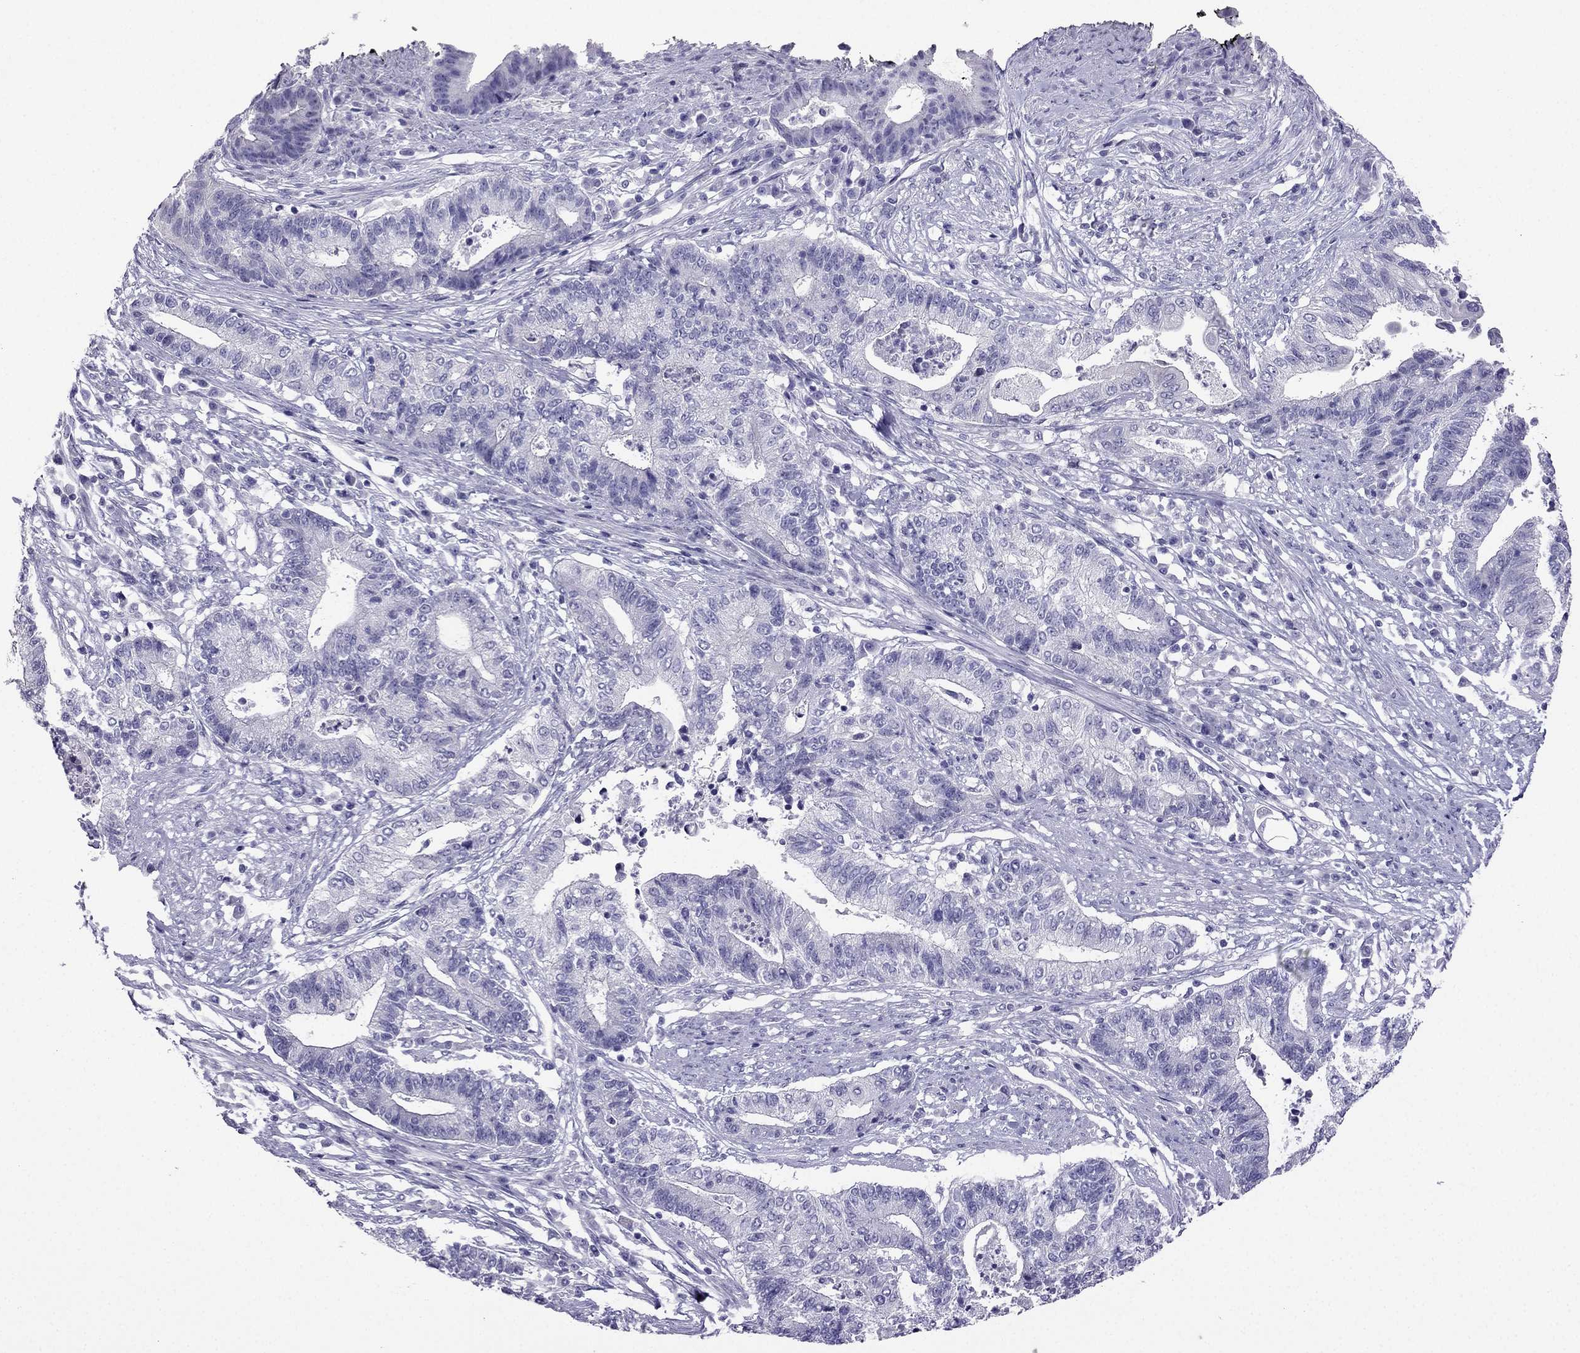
{"staining": {"intensity": "negative", "quantity": "none", "location": "none"}, "tissue": "endometrial cancer", "cell_type": "Tumor cells", "image_type": "cancer", "snomed": [{"axis": "morphology", "description": "Adenocarcinoma, NOS"}, {"axis": "topography", "description": "Uterus"}, {"axis": "topography", "description": "Endometrium"}], "caption": "Tumor cells show no significant positivity in endometrial cancer (adenocarcinoma).", "gene": "KCNJ10", "patient": {"sex": "female", "age": 54}}